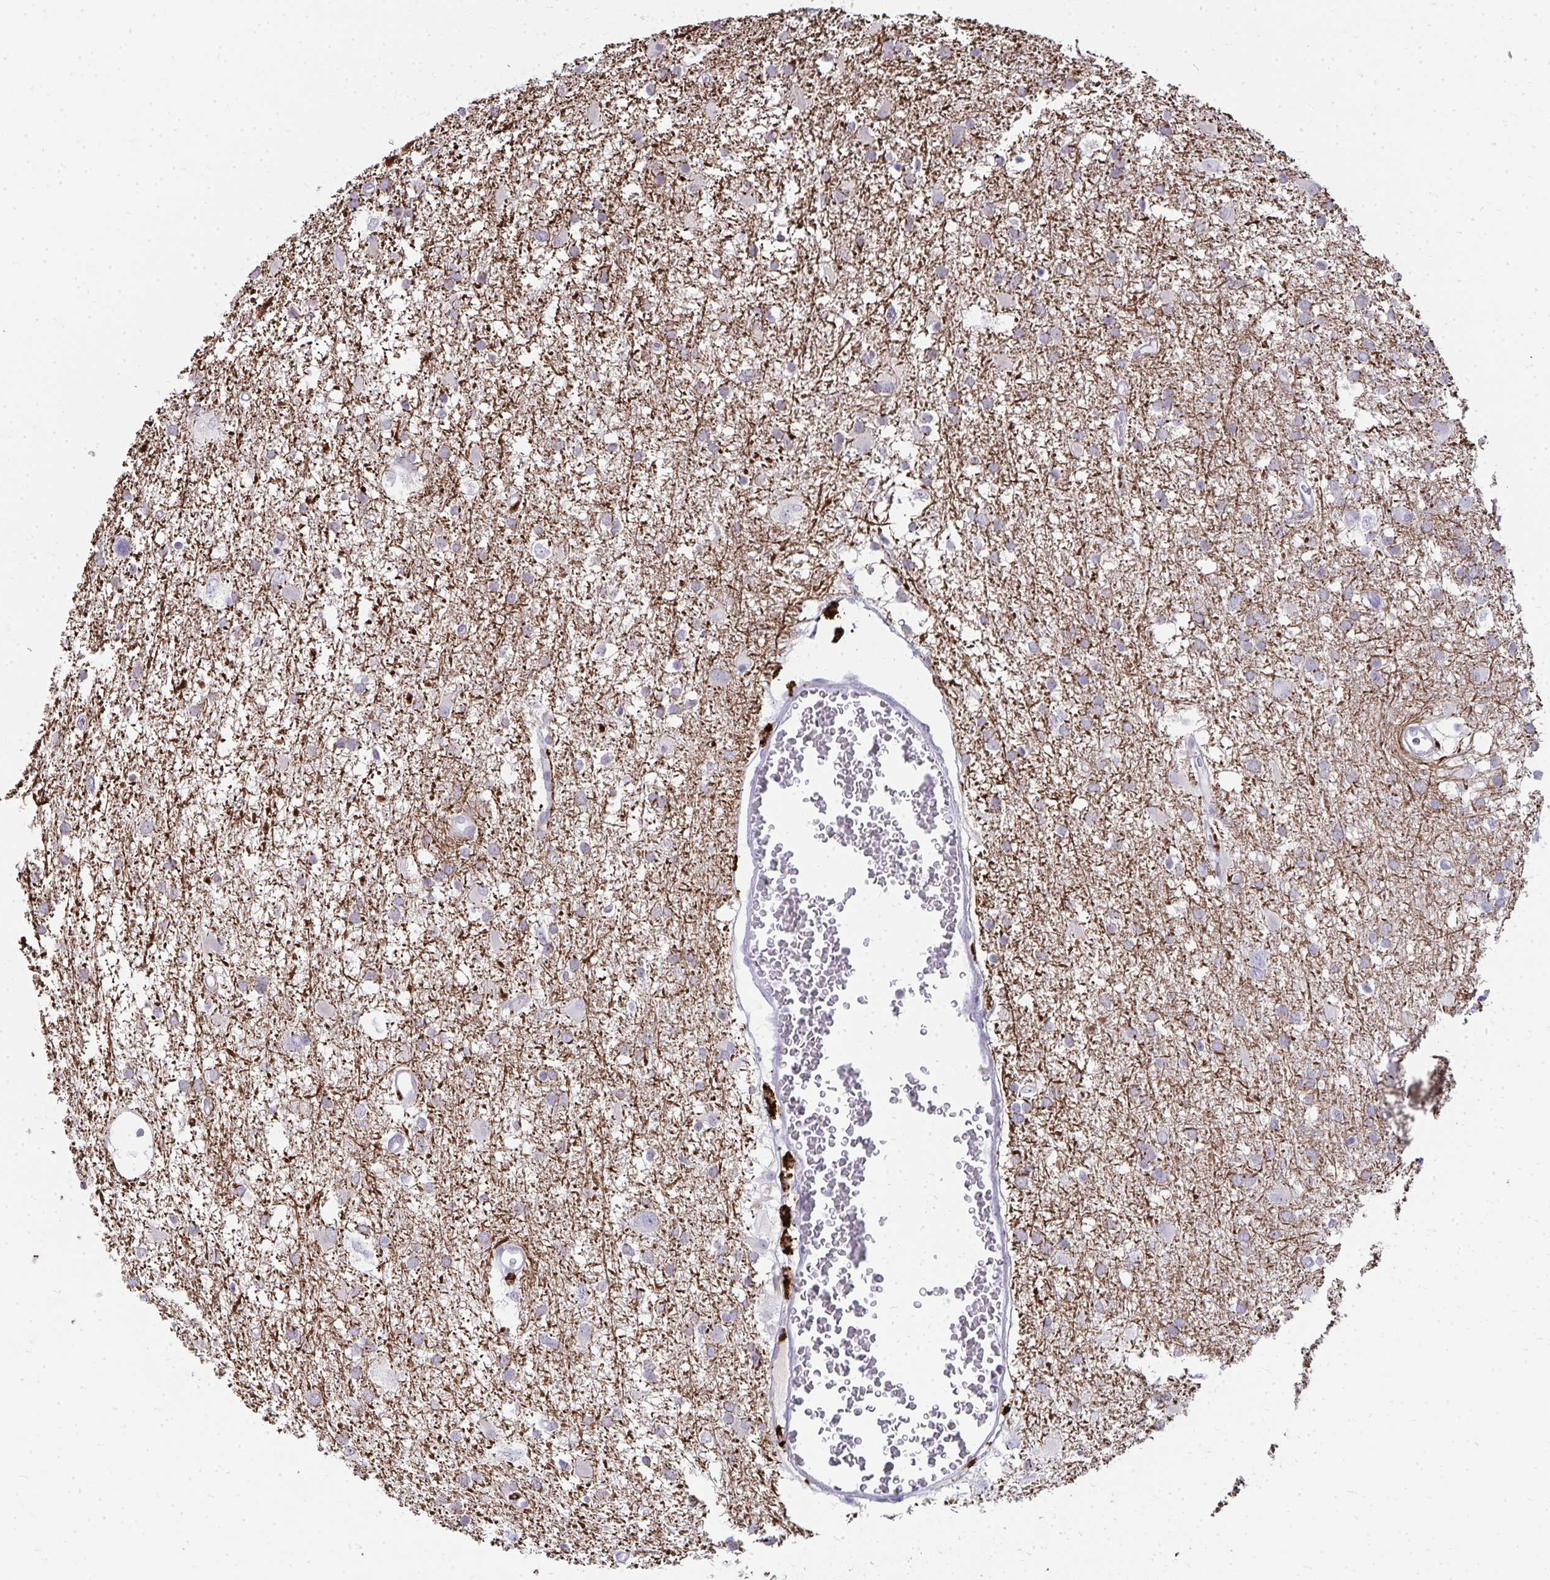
{"staining": {"intensity": "negative", "quantity": "none", "location": "none"}, "tissue": "glioma", "cell_type": "Tumor cells", "image_type": "cancer", "snomed": [{"axis": "morphology", "description": "Glioma, malignant, High grade"}, {"axis": "topography", "description": "Brain"}], "caption": "Protein analysis of glioma demonstrates no significant expression in tumor cells.", "gene": "CD163", "patient": {"sex": "male", "age": 61}}